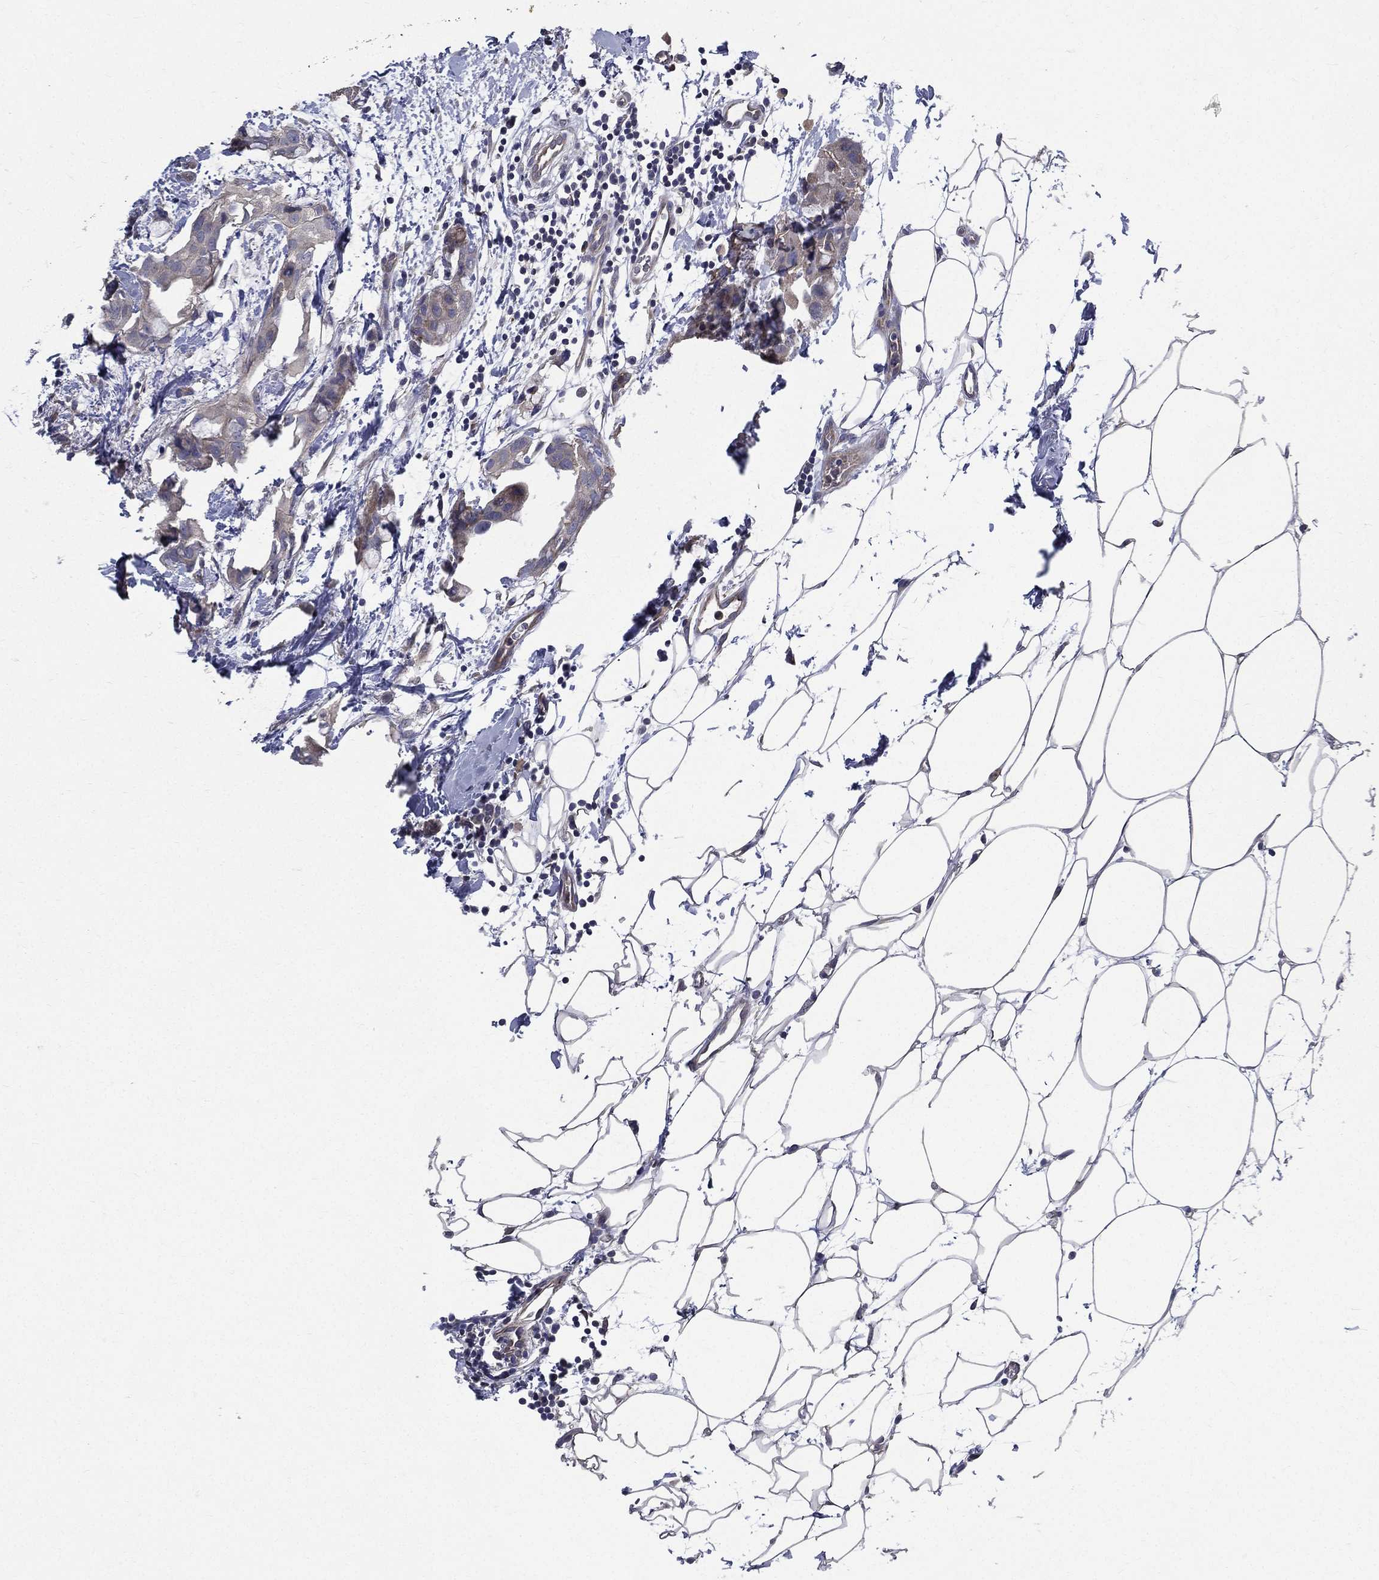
{"staining": {"intensity": "moderate", "quantity": "<25%", "location": "cytoplasmic/membranous"}, "tissue": "breast cancer", "cell_type": "Tumor cells", "image_type": "cancer", "snomed": [{"axis": "morphology", "description": "Normal tissue, NOS"}, {"axis": "morphology", "description": "Duct carcinoma"}, {"axis": "topography", "description": "Breast"}], "caption": "Brown immunohistochemical staining in human infiltrating ductal carcinoma (breast) reveals moderate cytoplasmic/membranous staining in about <25% of tumor cells.", "gene": "SERPINB2", "patient": {"sex": "female", "age": 40}}